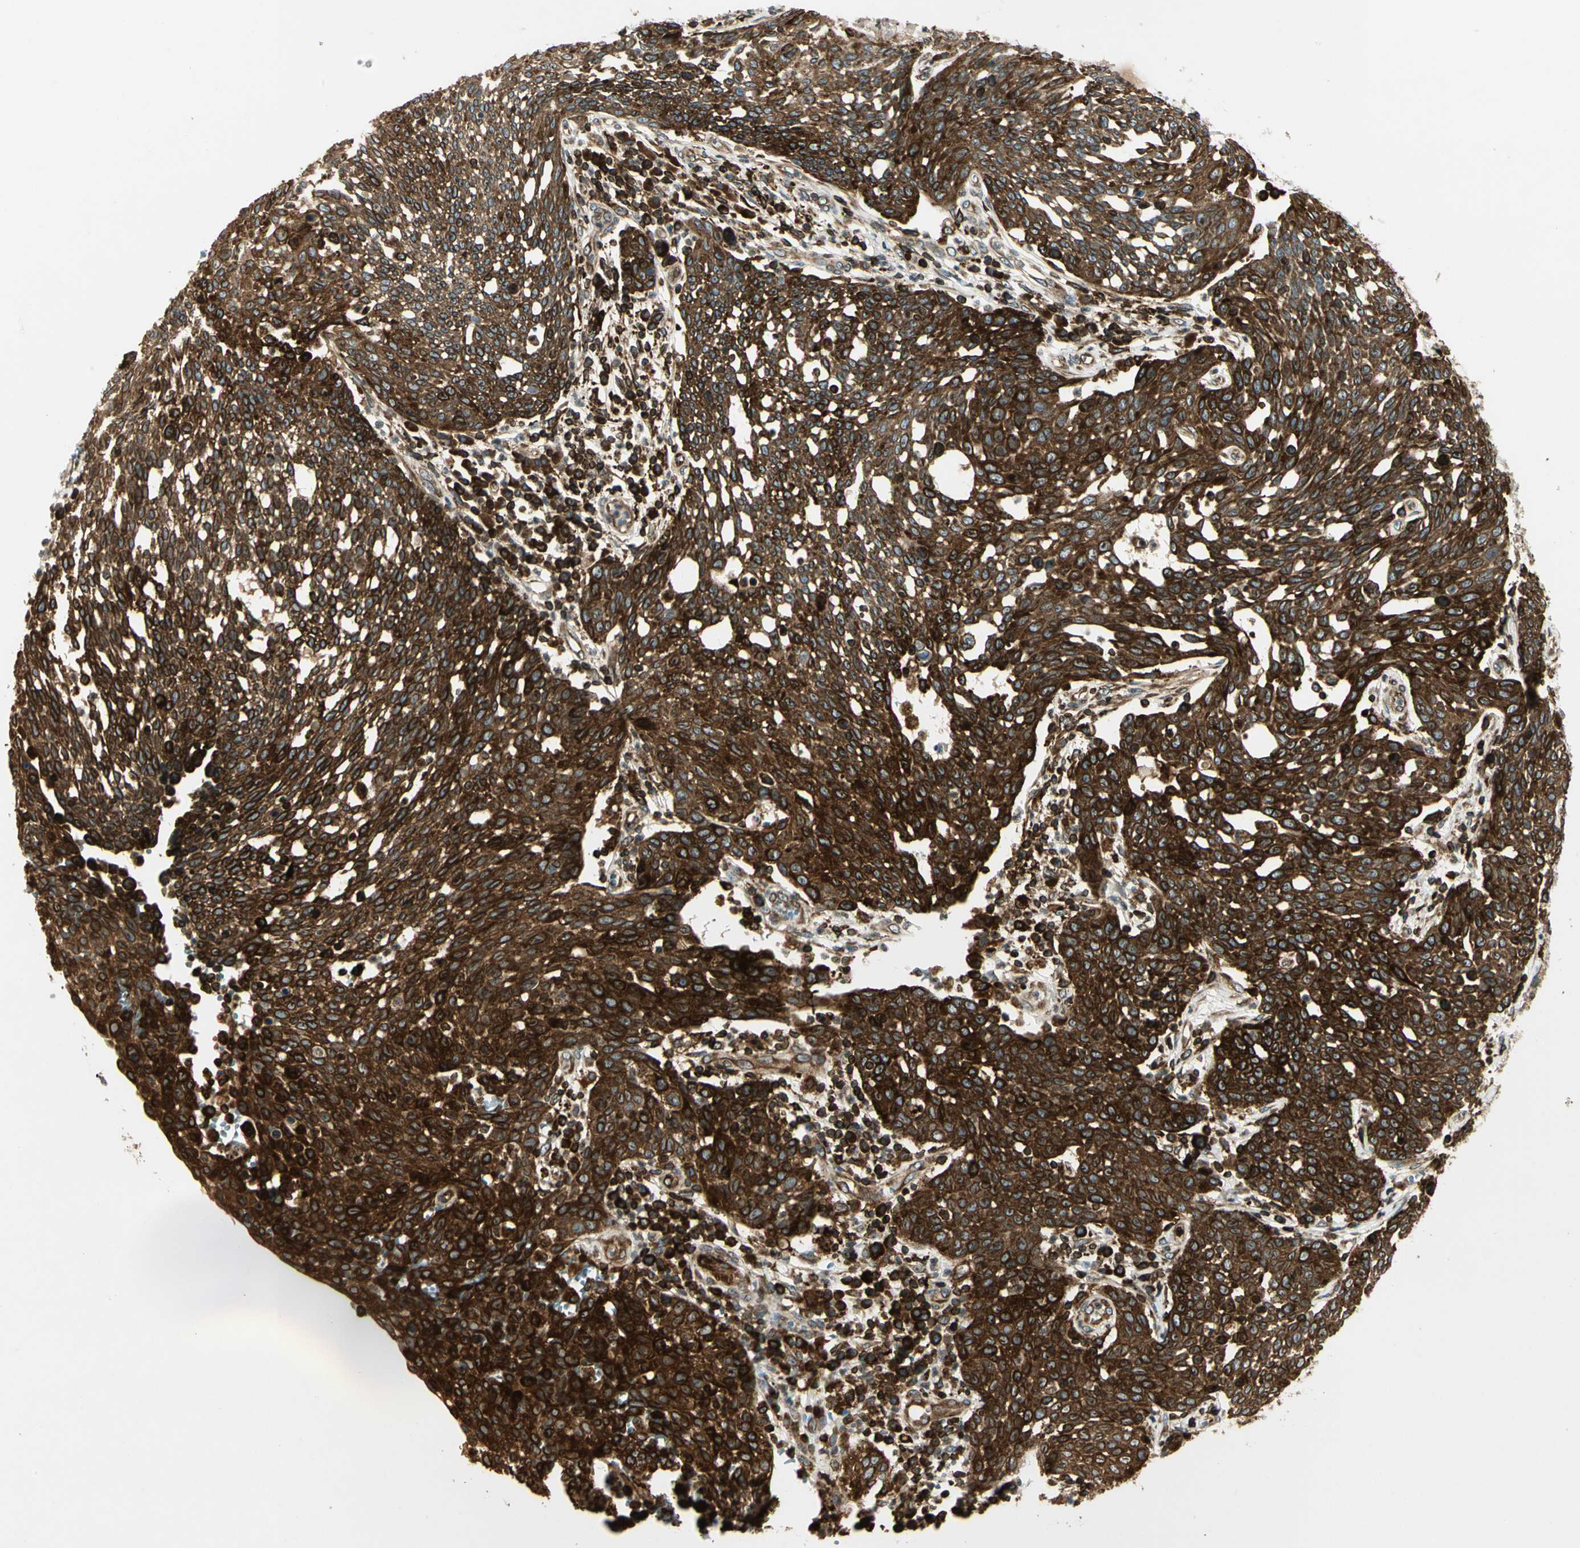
{"staining": {"intensity": "strong", "quantity": ">75%", "location": "cytoplasmic/membranous"}, "tissue": "cervical cancer", "cell_type": "Tumor cells", "image_type": "cancer", "snomed": [{"axis": "morphology", "description": "Squamous cell carcinoma, NOS"}, {"axis": "topography", "description": "Cervix"}], "caption": "Cervical squamous cell carcinoma was stained to show a protein in brown. There is high levels of strong cytoplasmic/membranous expression in about >75% of tumor cells.", "gene": "TAPBP", "patient": {"sex": "female", "age": 34}}